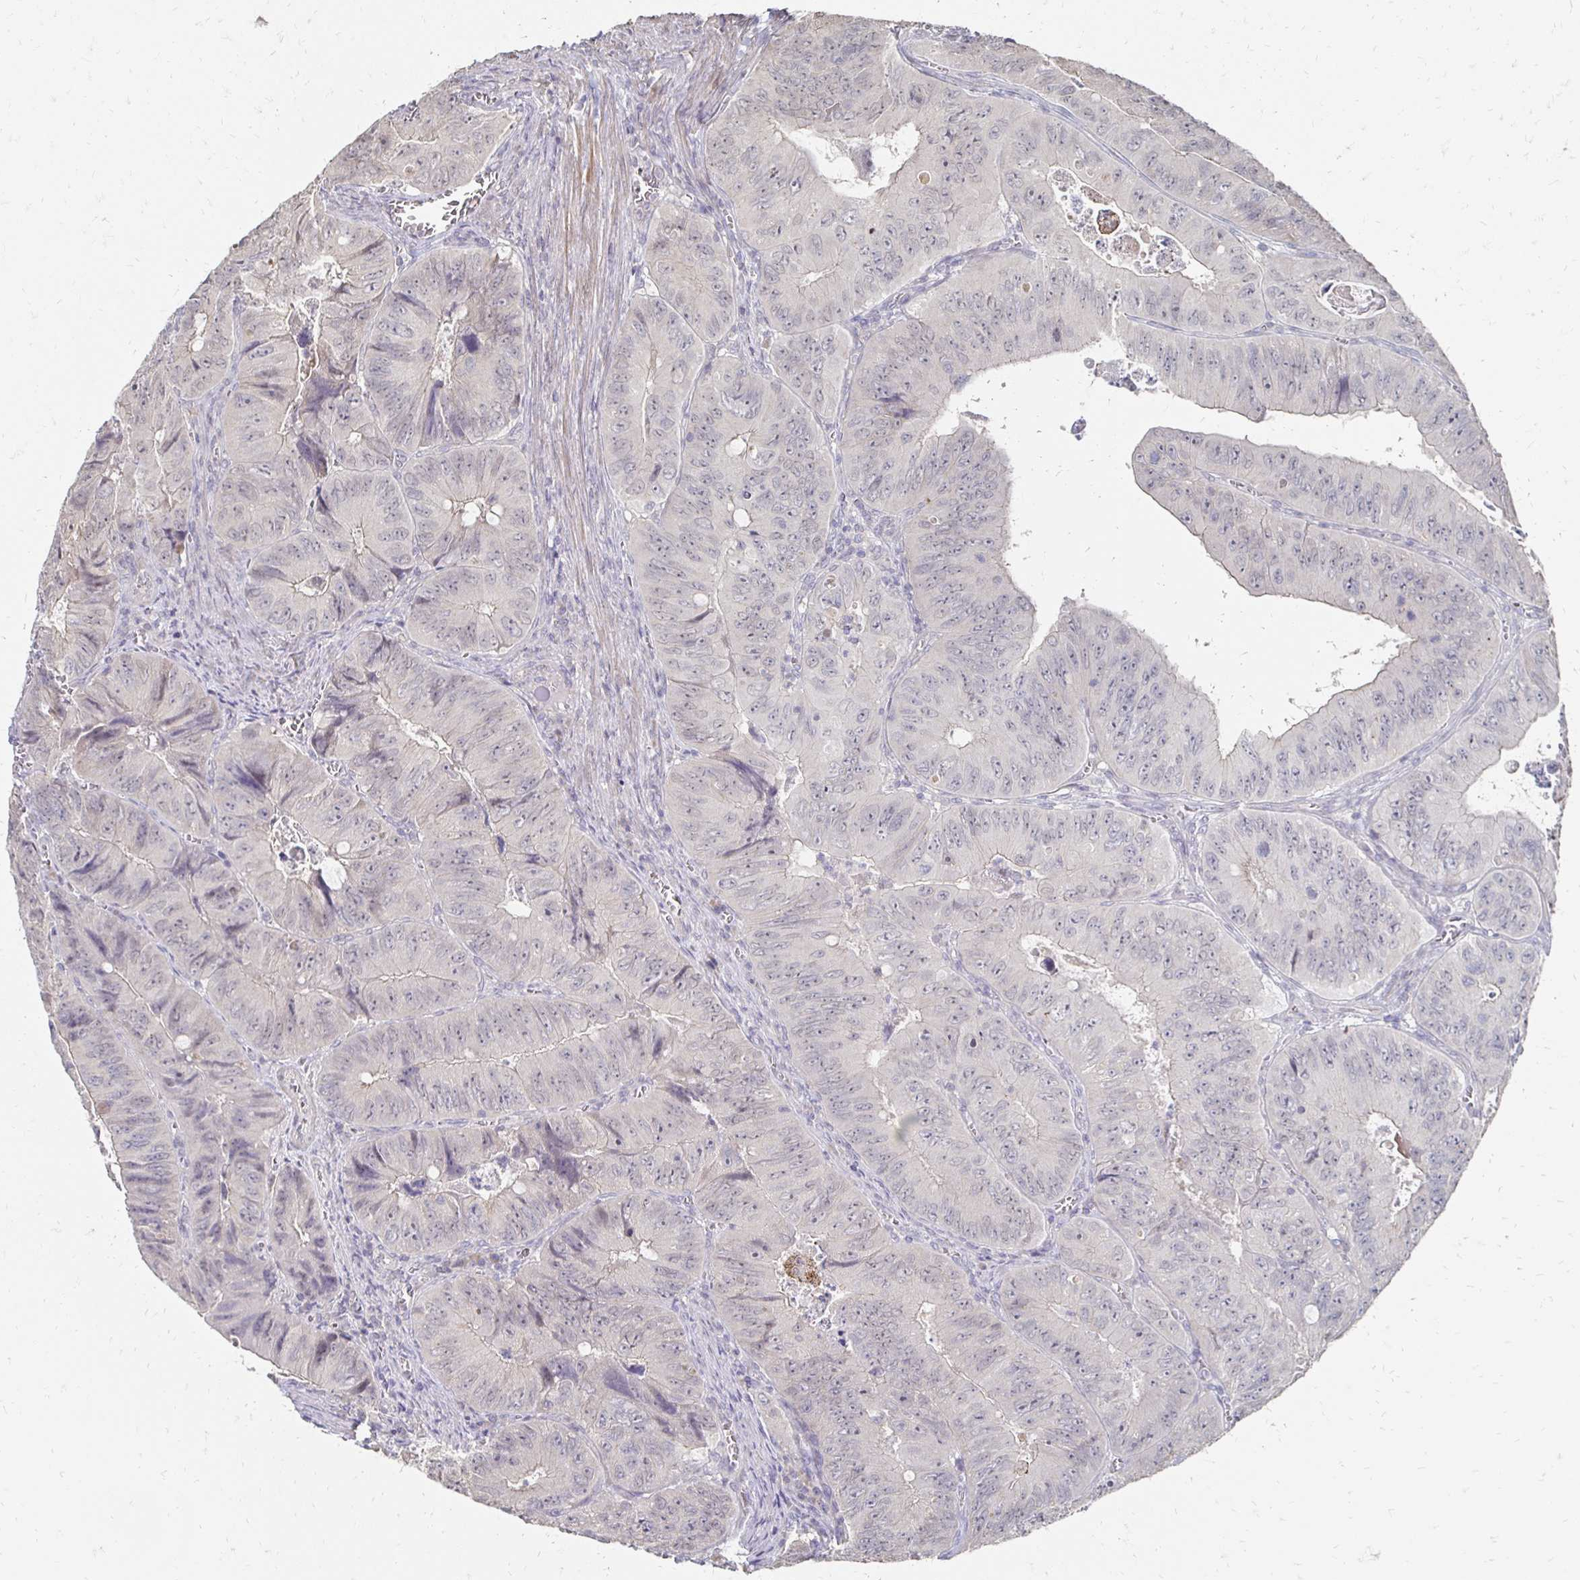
{"staining": {"intensity": "negative", "quantity": "none", "location": "none"}, "tissue": "colorectal cancer", "cell_type": "Tumor cells", "image_type": "cancer", "snomed": [{"axis": "morphology", "description": "Adenocarcinoma, NOS"}, {"axis": "topography", "description": "Colon"}], "caption": "The image displays no staining of tumor cells in adenocarcinoma (colorectal). (Brightfield microscopy of DAB immunohistochemistry (IHC) at high magnification).", "gene": "ZNF727", "patient": {"sex": "female", "age": 84}}